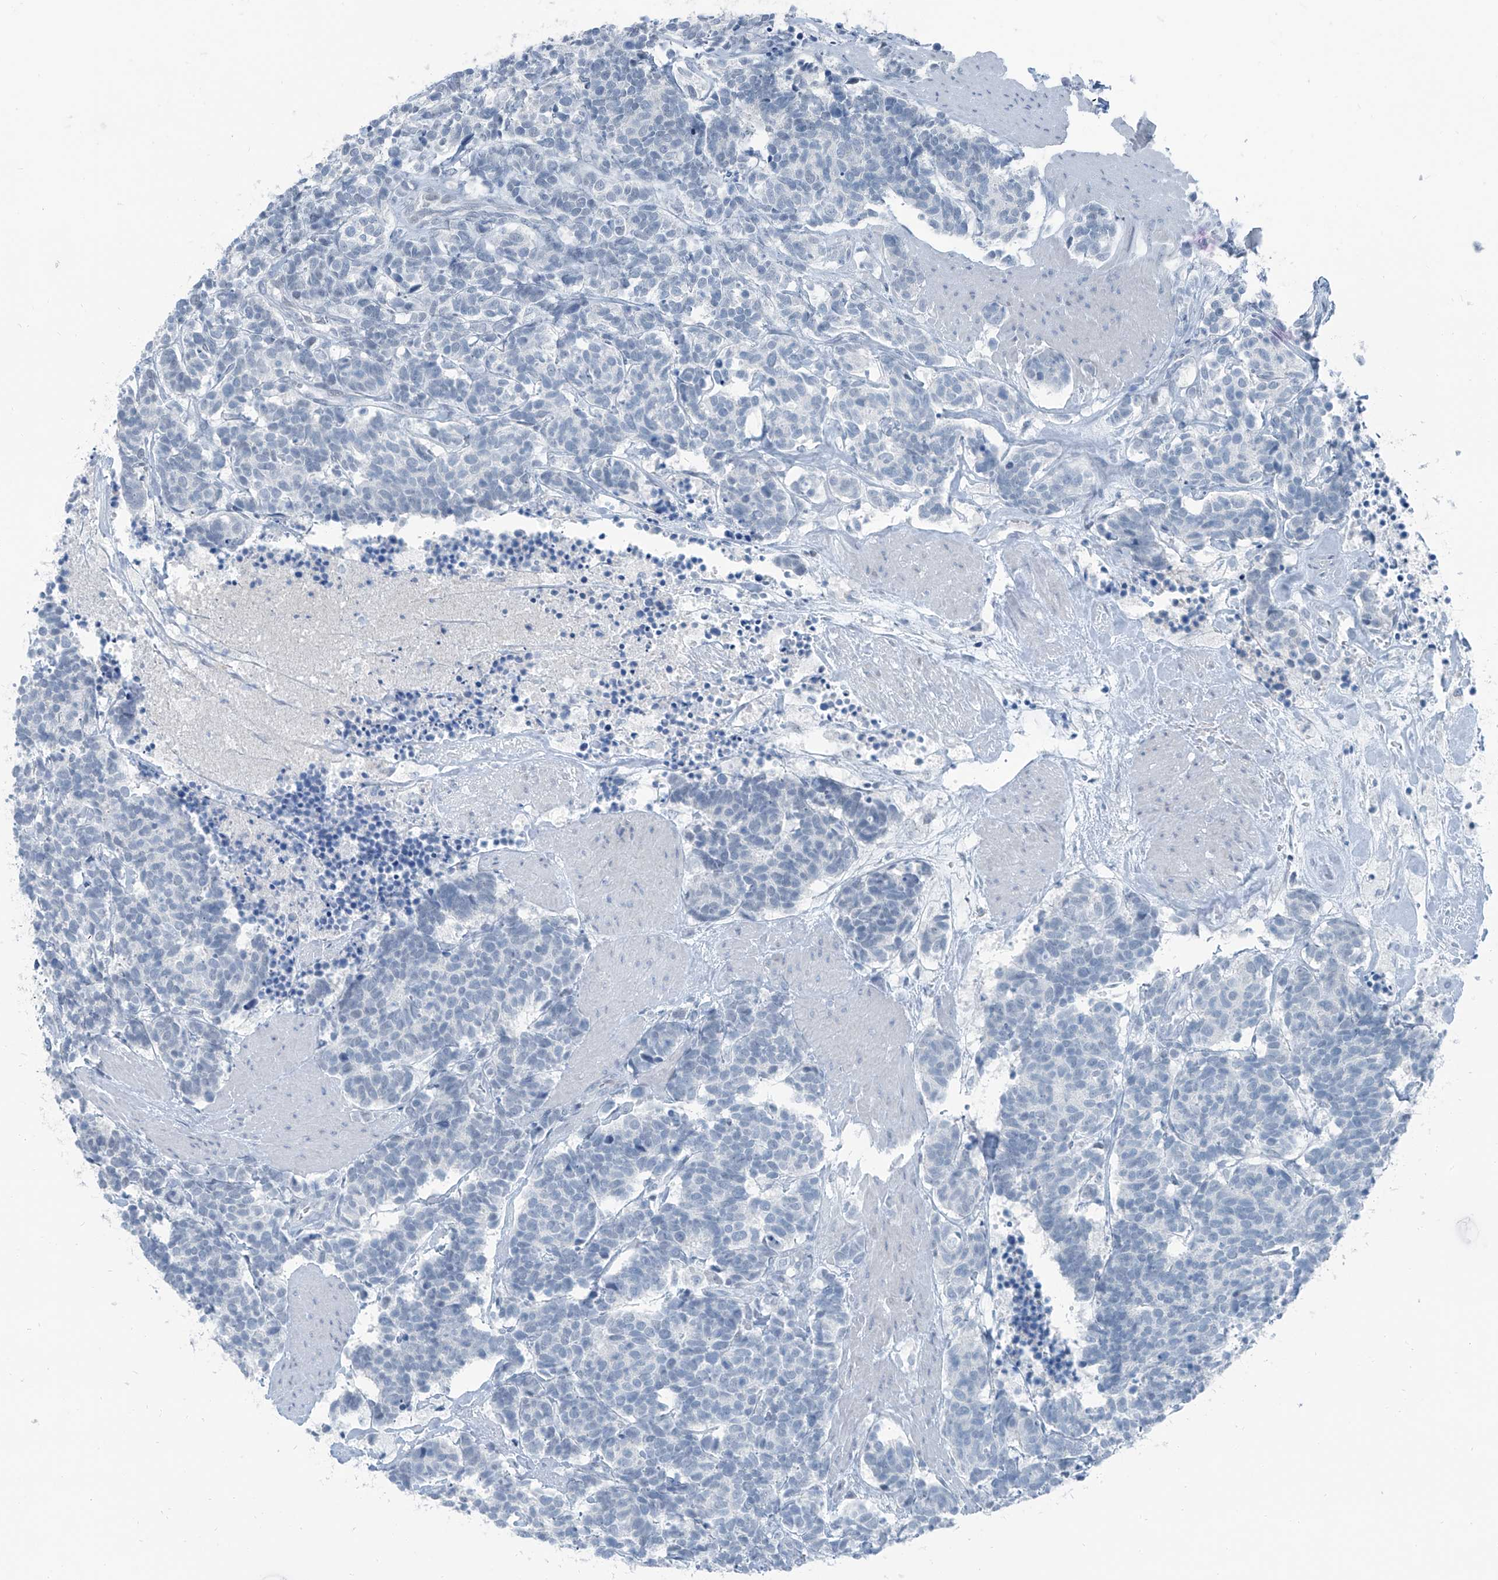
{"staining": {"intensity": "negative", "quantity": "none", "location": "none"}, "tissue": "carcinoid", "cell_type": "Tumor cells", "image_type": "cancer", "snomed": [{"axis": "morphology", "description": "Carcinoma, NOS"}, {"axis": "morphology", "description": "Carcinoid, malignant, NOS"}, {"axis": "topography", "description": "Urinary bladder"}], "caption": "Tumor cells are negative for brown protein staining in carcinoma.", "gene": "RGN", "patient": {"sex": "male", "age": 57}}